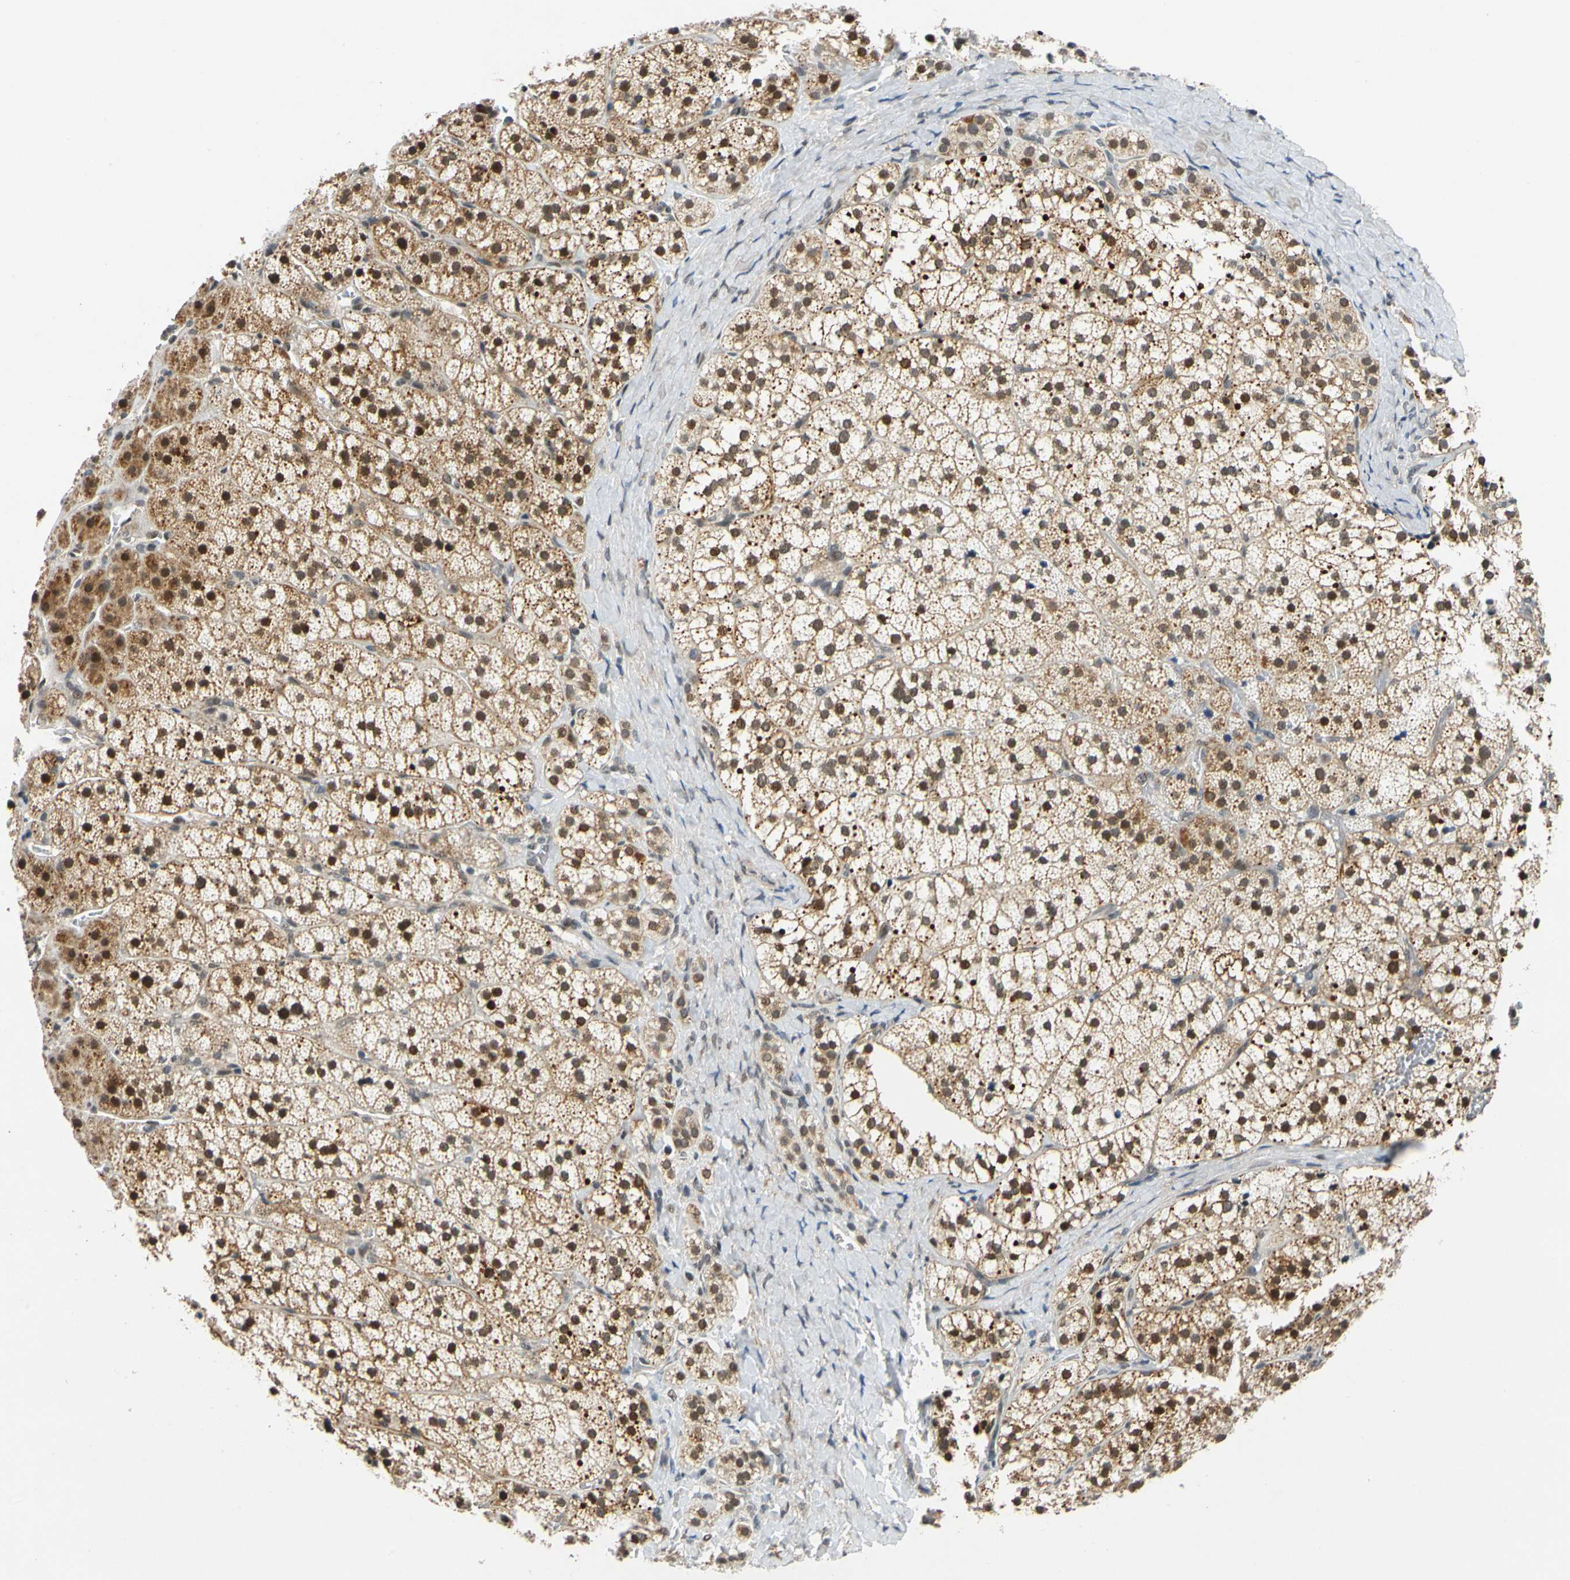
{"staining": {"intensity": "moderate", "quantity": ">75%", "location": "cytoplasmic/membranous,nuclear"}, "tissue": "adrenal gland", "cell_type": "Glandular cells", "image_type": "normal", "snomed": [{"axis": "morphology", "description": "Normal tissue, NOS"}, {"axis": "topography", "description": "Adrenal gland"}], "caption": "The image demonstrates staining of benign adrenal gland, revealing moderate cytoplasmic/membranous,nuclear protein positivity (brown color) within glandular cells.", "gene": "POGZ", "patient": {"sex": "female", "age": 44}}